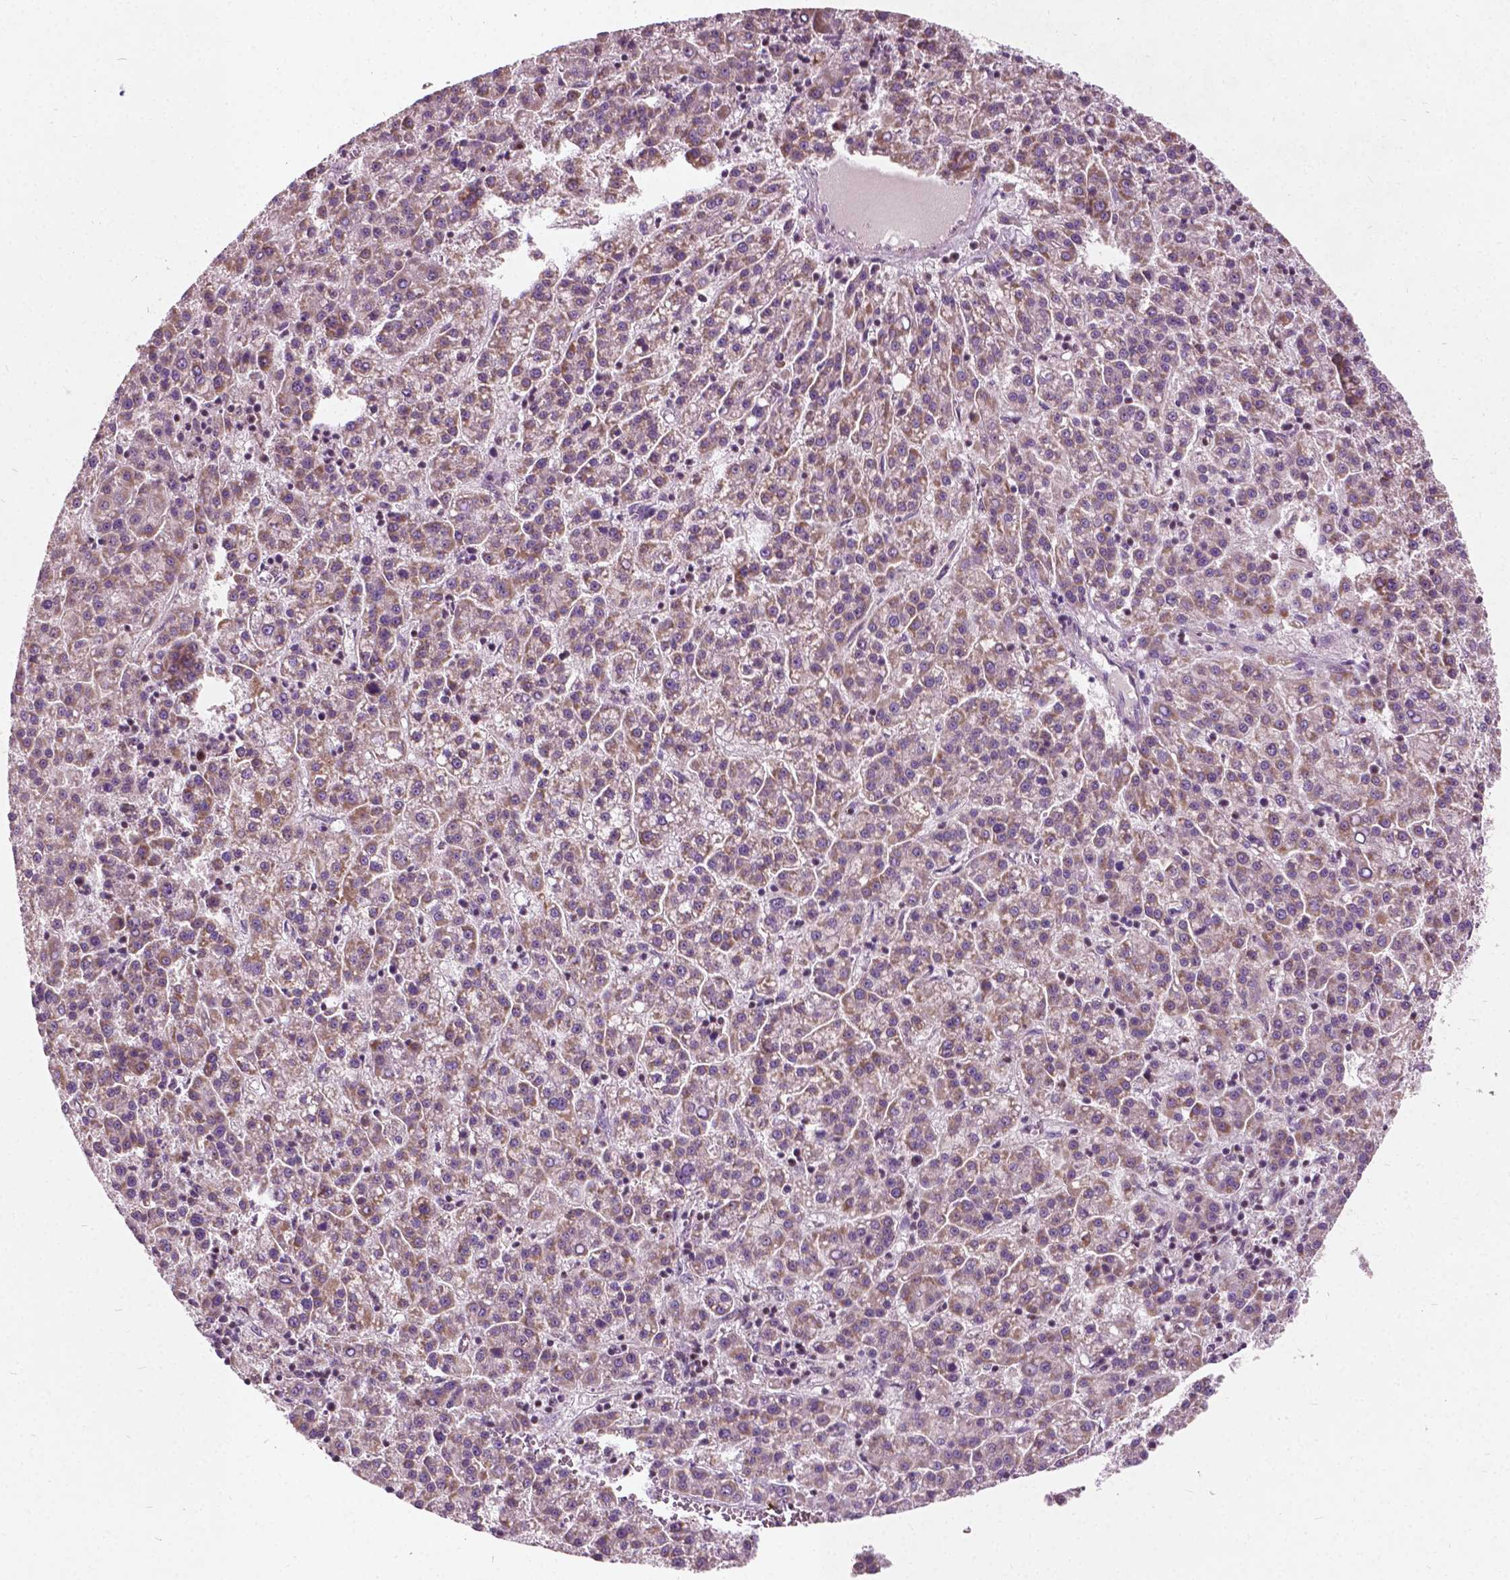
{"staining": {"intensity": "moderate", "quantity": ">75%", "location": "cytoplasmic/membranous"}, "tissue": "liver cancer", "cell_type": "Tumor cells", "image_type": "cancer", "snomed": [{"axis": "morphology", "description": "Carcinoma, Hepatocellular, NOS"}, {"axis": "topography", "description": "Liver"}], "caption": "Immunohistochemistry histopathology image of liver cancer (hepatocellular carcinoma) stained for a protein (brown), which reveals medium levels of moderate cytoplasmic/membranous positivity in about >75% of tumor cells.", "gene": "ODF3L2", "patient": {"sex": "female", "age": 58}}